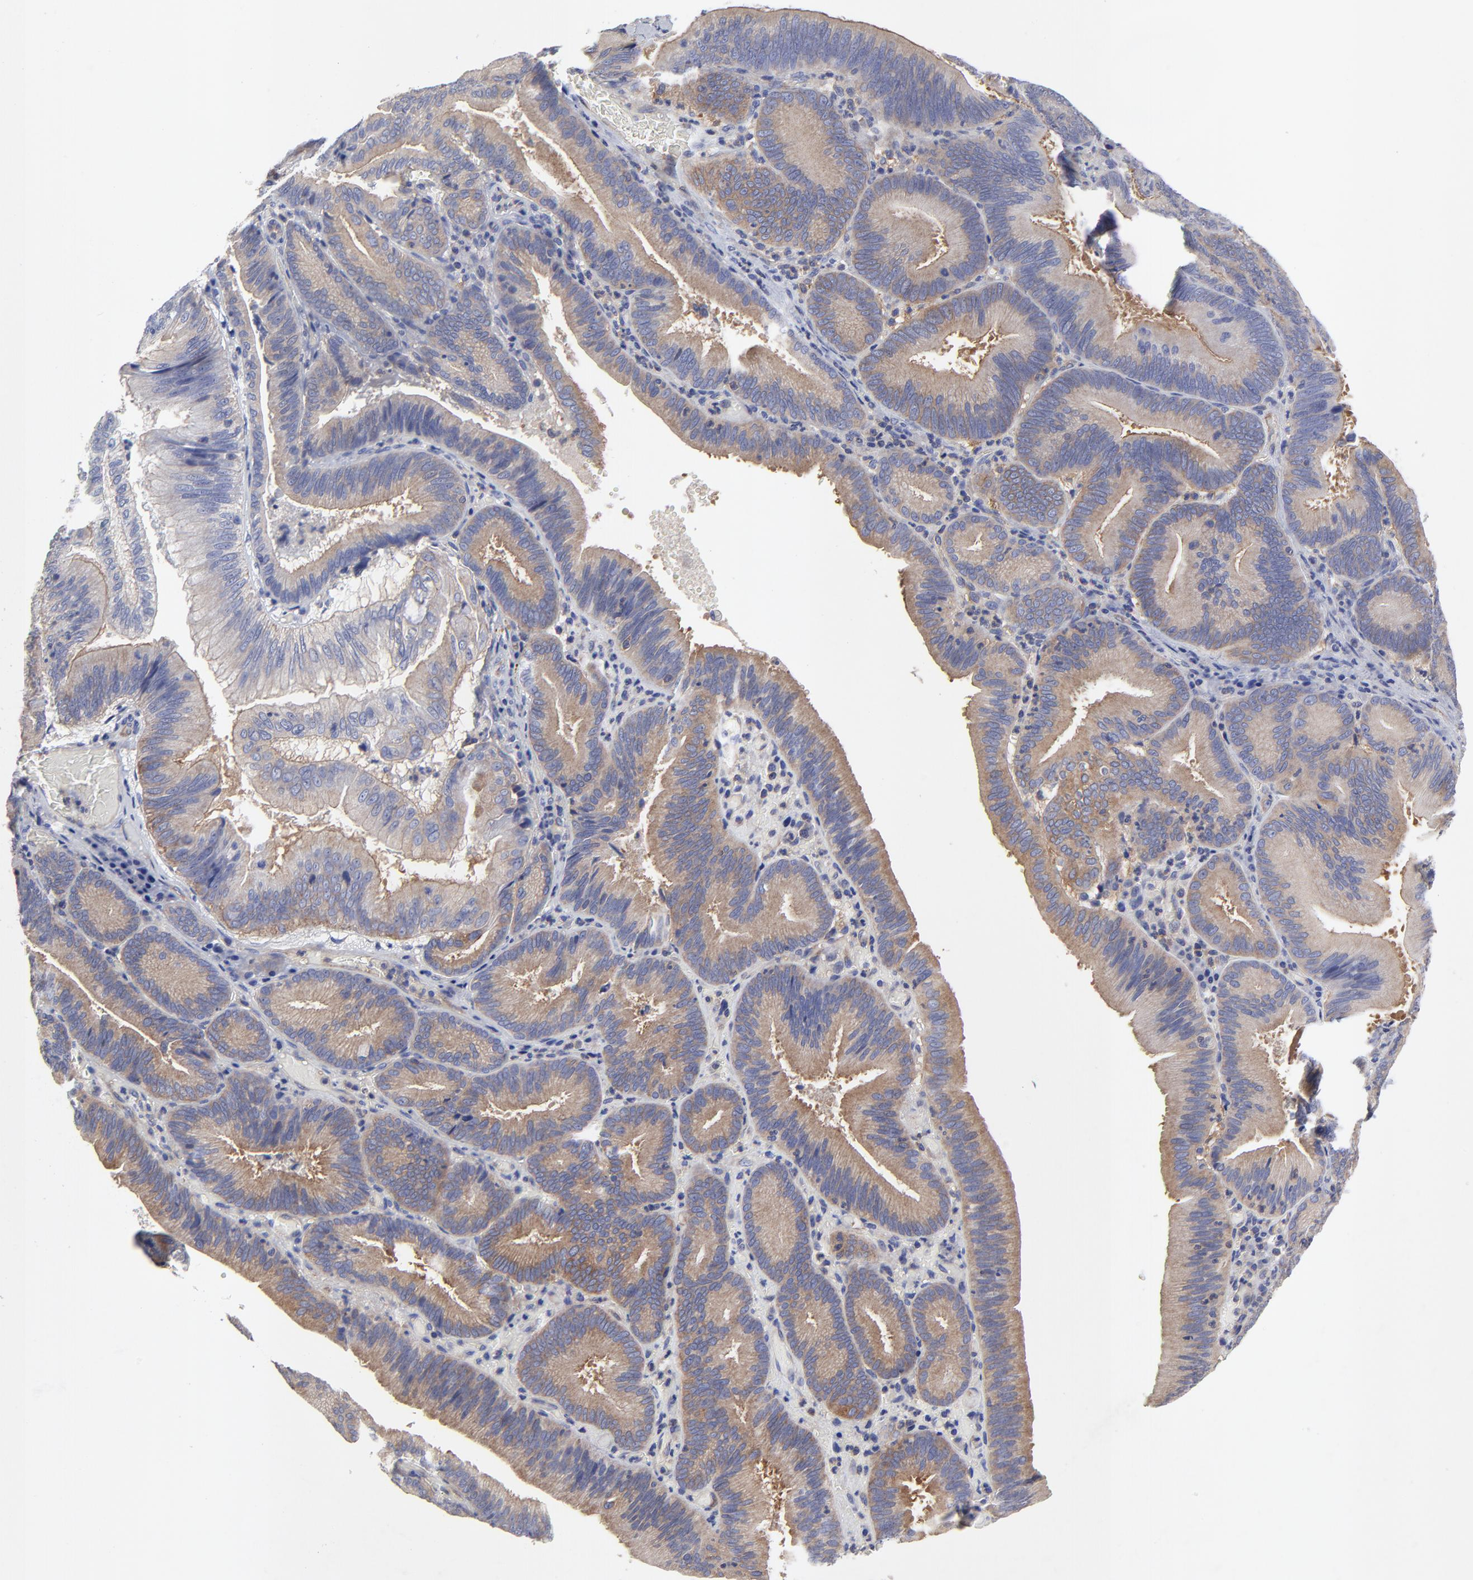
{"staining": {"intensity": "moderate", "quantity": ">75%", "location": "cytoplasmic/membranous"}, "tissue": "pancreatic cancer", "cell_type": "Tumor cells", "image_type": "cancer", "snomed": [{"axis": "morphology", "description": "Adenocarcinoma, NOS"}, {"axis": "topography", "description": "Pancreas"}], "caption": "About >75% of tumor cells in pancreatic adenocarcinoma demonstrate moderate cytoplasmic/membranous protein positivity as visualized by brown immunohistochemical staining.", "gene": "SULF2", "patient": {"sex": "male", "age": 82}}